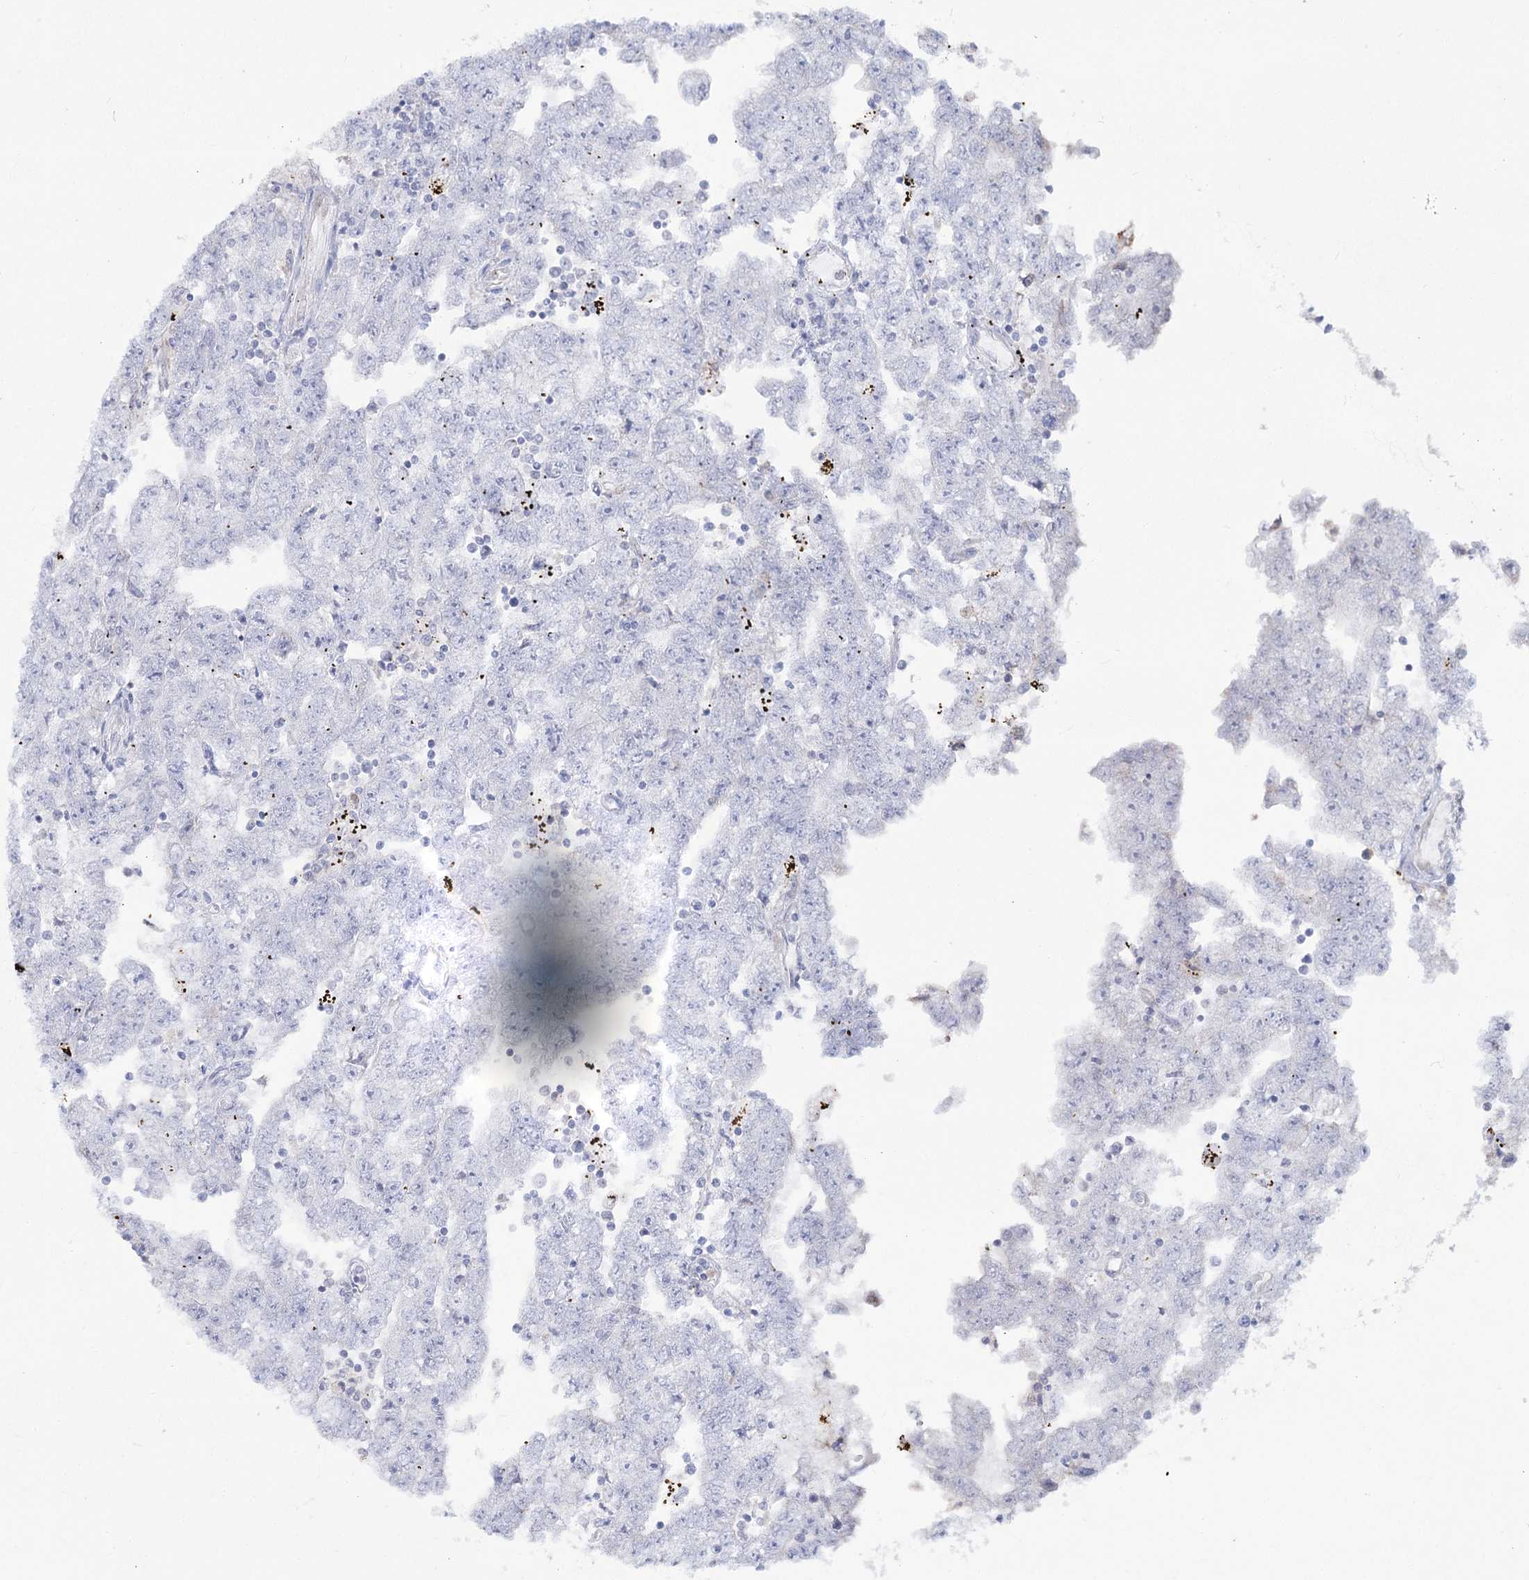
{"staining": {"intensity": "negative", "quantity": "none", "location": "none"}, "tissue": "testis cancer", "cell_type": "Tumor cells", "image_type": "cancer", "snomed": [{"axis": "morphology", "description": "Carcinoma, Embryonal, NOS"}, {"axis": "topography", "description": "Testis"}], "caption": "This is an immunohistochemistry (IHC) histopathology image of human testis cancer. There is no expression in tumor cells.", "gene": "NIPAL4", "patient": {"sex": "male", "age": 25}}